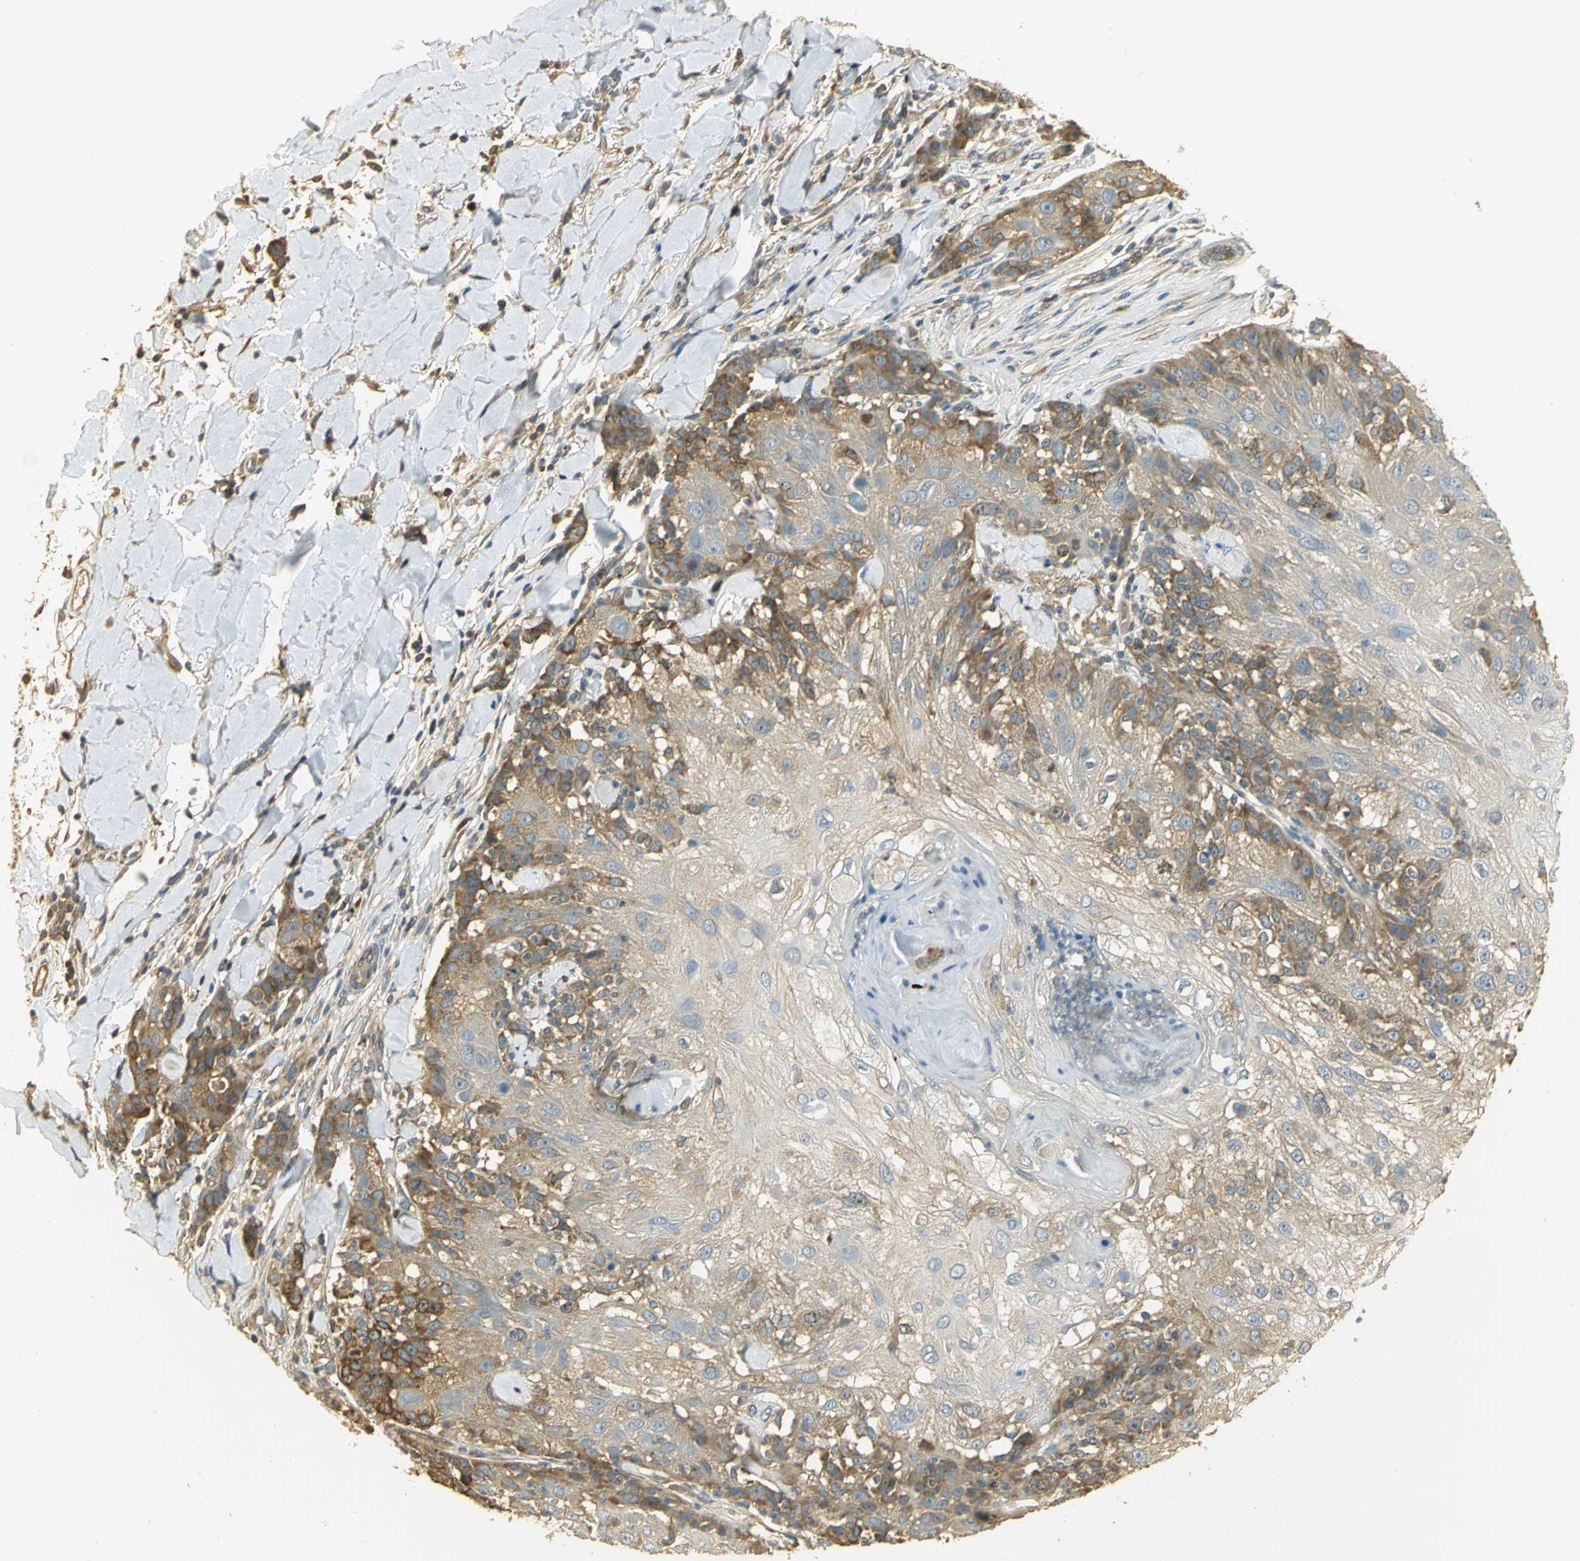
{"staining": {"intensity": "moderate", "quantity": ">75%", "location": "cytoplasmic/membranous"}, "tissue": "skin cancer", "cell_type": "Tumor cells", "image_type": "cancer", "snomed": [{"axis": "morphology", "description": "Normal tissue, NOS"}, {"axis": "morphology", "description": "Squamous cell carcinoma, NOS"}, {"axis": "topography", "description": "Skin"}], "caption": "The immunohistochemical stain highlights moderate cytoplasmic/membranous positivity in tumor cells of skin cancer tissue.", "gene": "RARS1", "patient": {"sex": "female", "age": 83}}